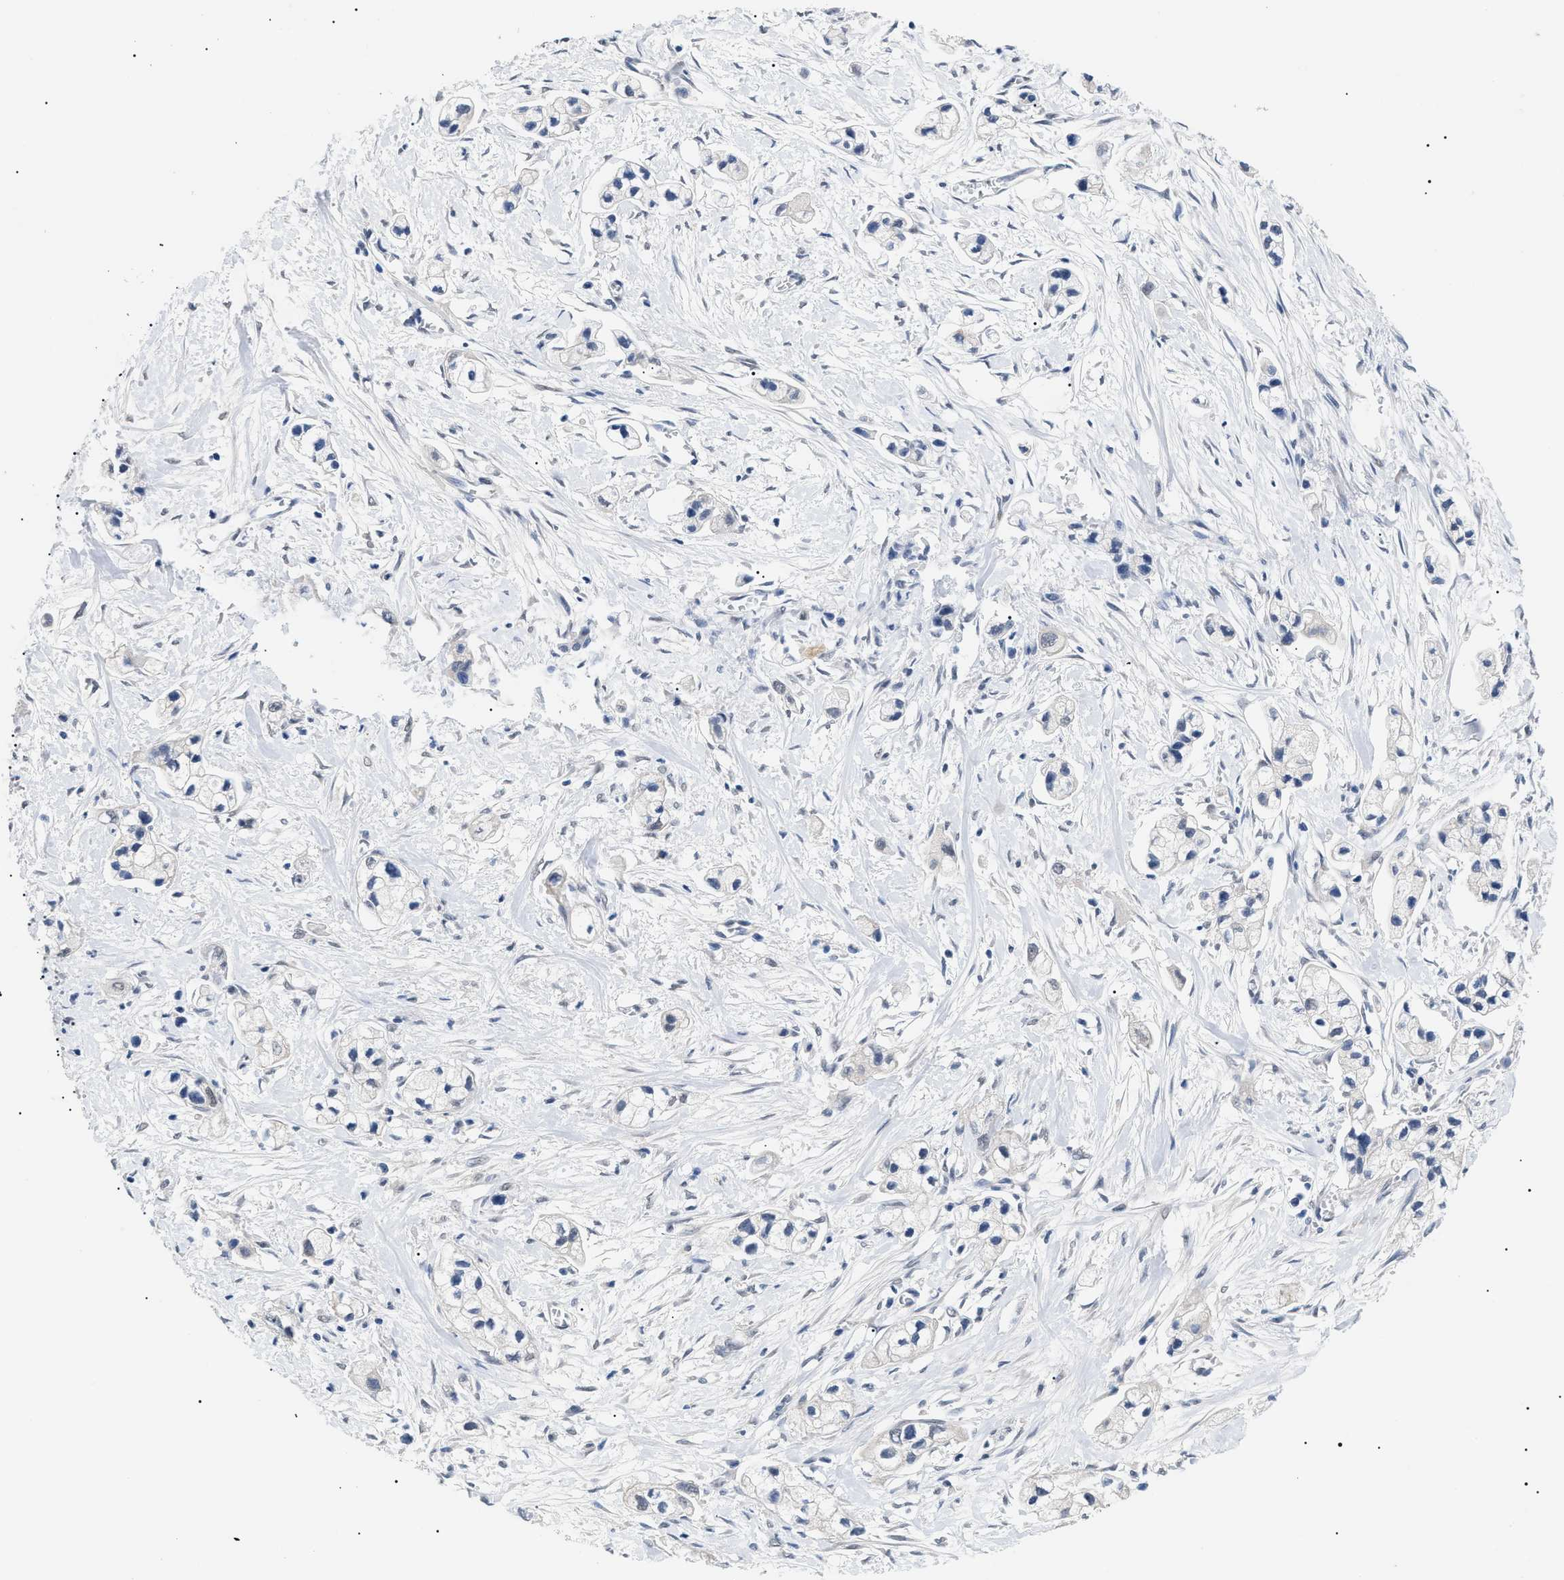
{"staining": {"intensity": "negative", "quantity": "none", "location": "none"}, "tissue": "pancreatic cancer", "cell_type": "Tumor cells", "image_type": "cancer", "snomed": [{"axis": "morphology", "description": "Adenocarcinoma, NOS"}, {"axis": "topography", "description": "Pancreas"}], "caption": "Pancreatic adenocarcinoma was stained to show a protein in brown. There is no significant staining in tumor cells.", "gene": "PRRT2", "patient": {"sex": "male", "age": 74}}